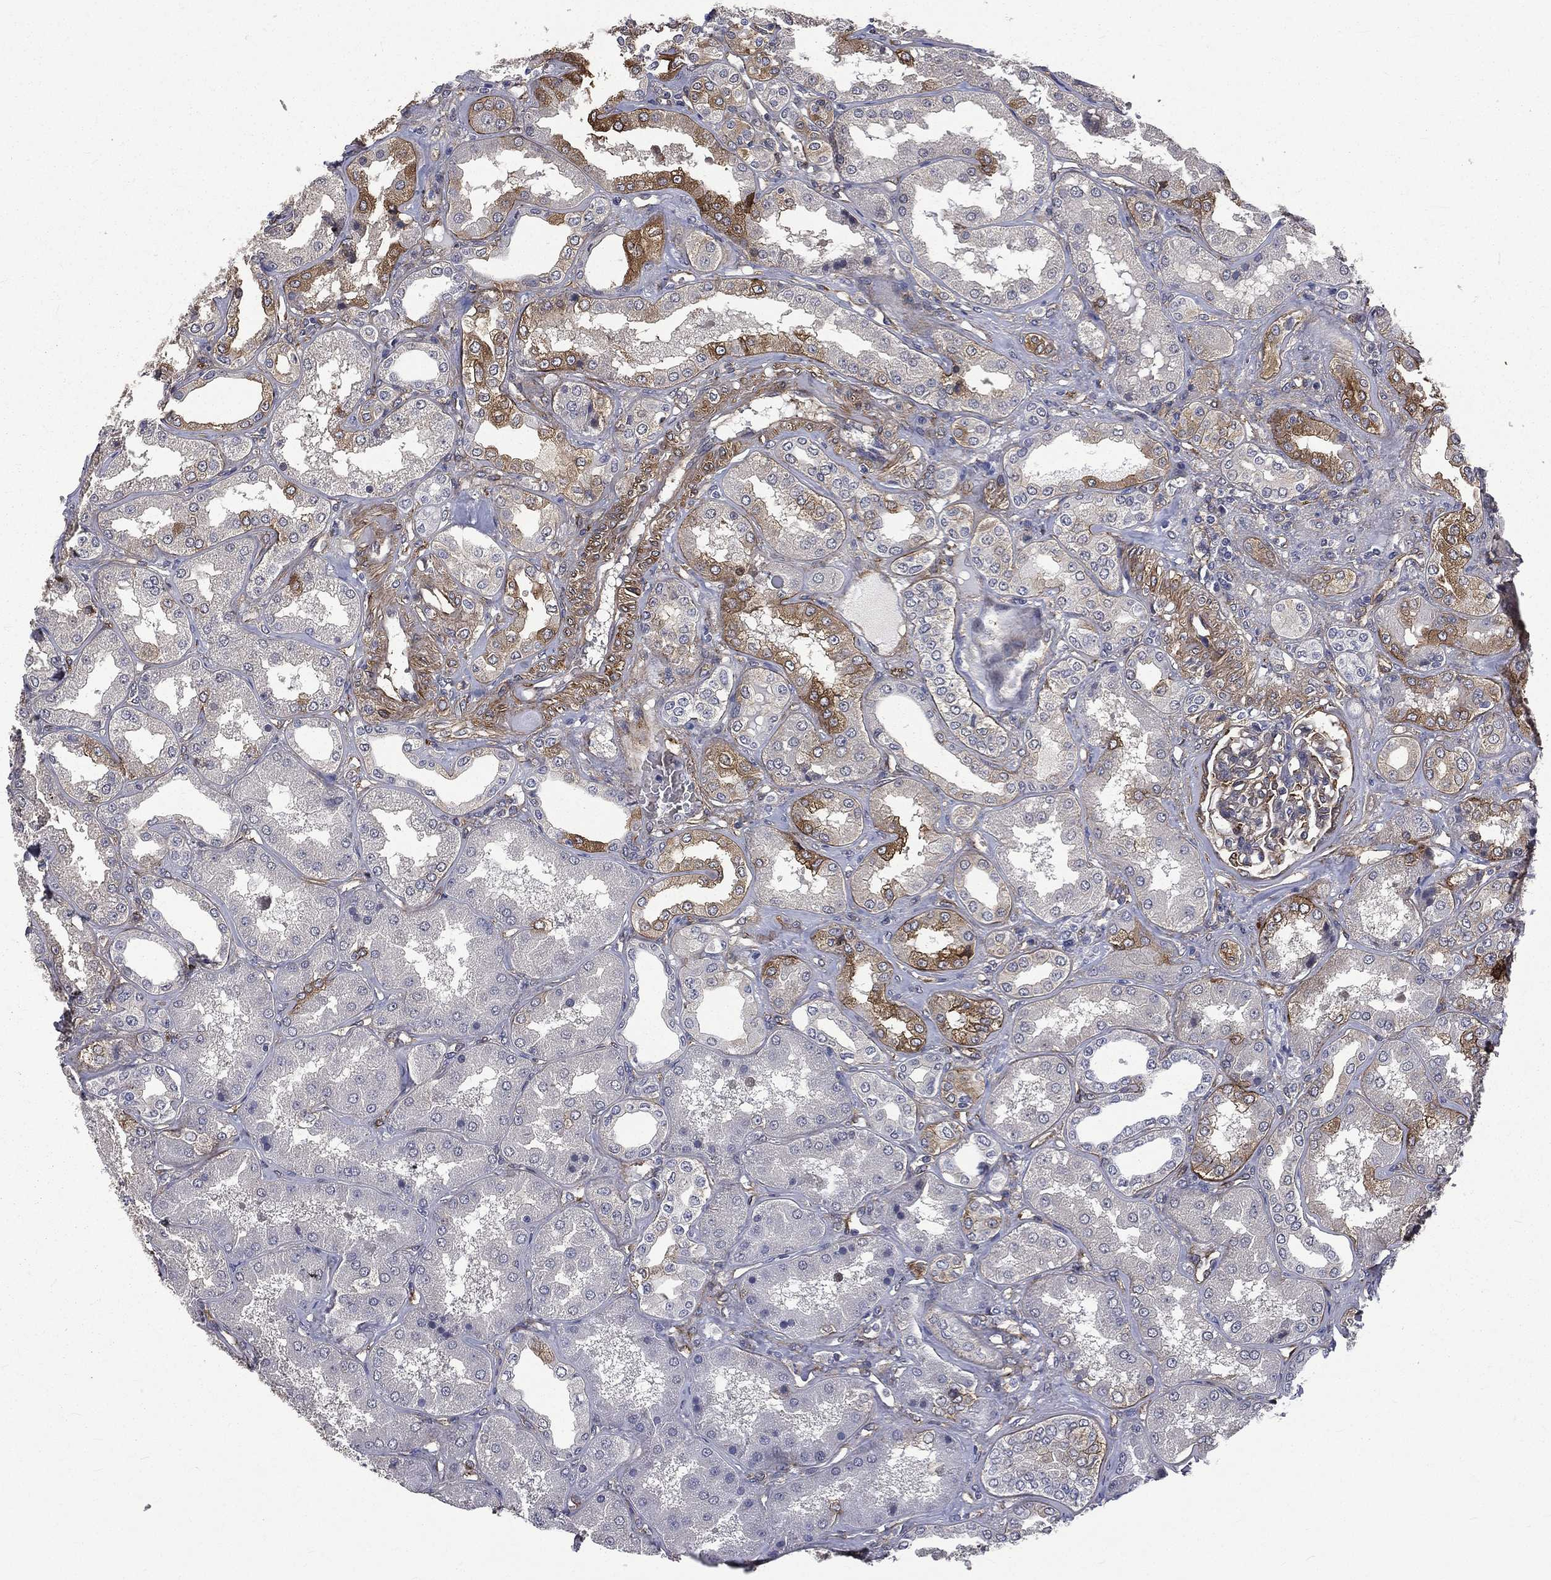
{"staining": {"intensity": "strong", "quantity": "25%-75%", "location": "cytoplasmic/membranous"}, "tissue": "kidney", "cell_type": "Cells in glomeruli", "image_type": "normal", "snomed": [{"axis": "morphology", "description": "Normal tissue, NOS"}, {"axis": "topography", "description": "Kidney"}], "caption": "An image of kidney stained for a protein exhibits strong cytoplasmic/membranous brown staining in cells in glomeruli. The staining is performed using DAB (3,3'-diaminobenzidine) brown chromogen to label protein expression. The nuclei are counter-stained blue using hematoxylin.", "gene": "PPFIBP1", "patient": {"sex": "female", "age": 56}}